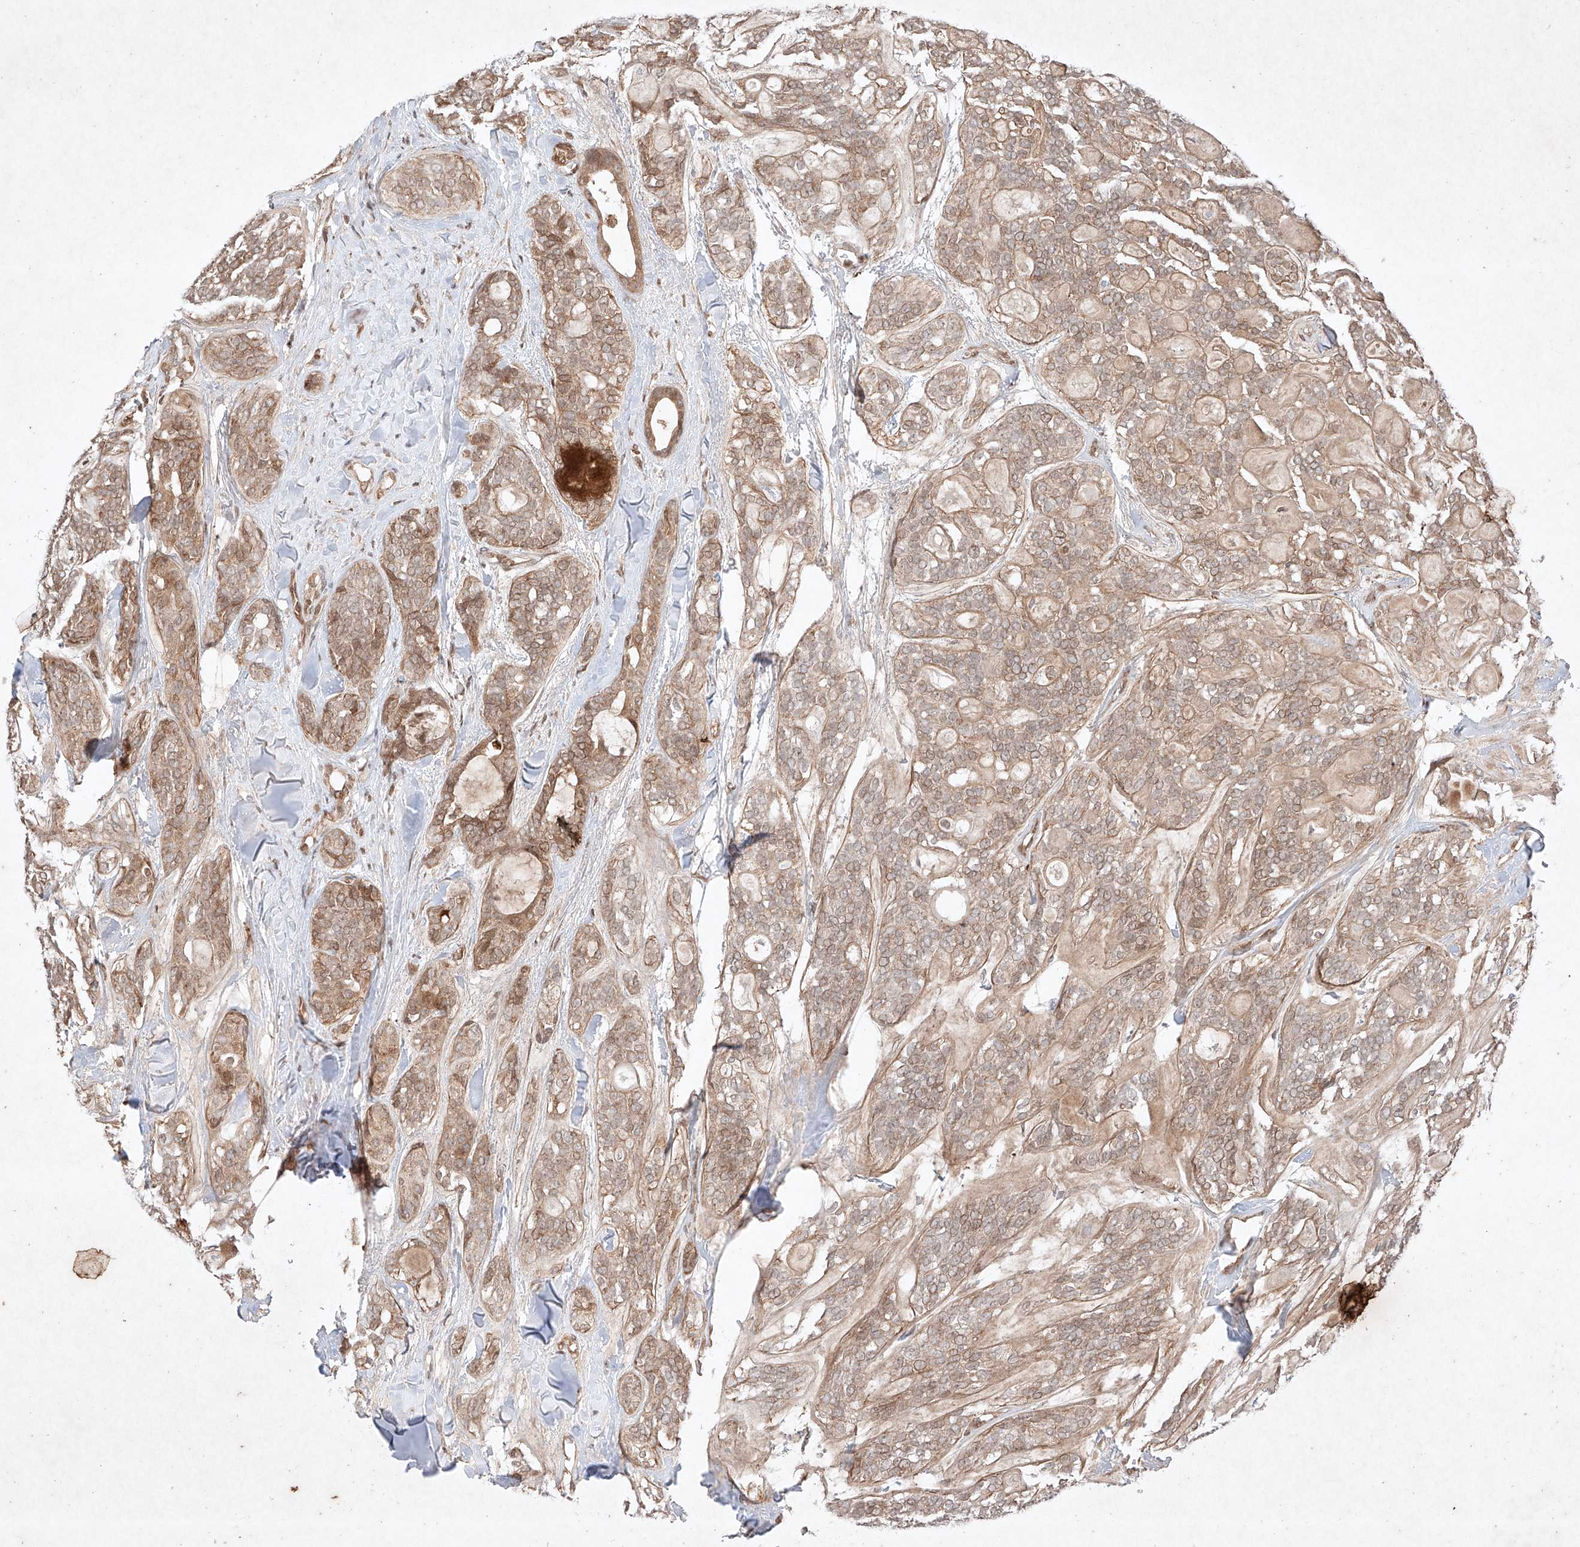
{"staining": {"intensity": "weak", "quantity": ">75%", "location": "cytoplasmic/membranous"}, "tissue": "head and neck cancer", "cell_type": "Tumor cells", "image_type": "cancer", "snomed": [{"axis": "morphology", "description": "Adenocarcinoma, NOS"}, {"axis": "topography", "description": "Head-Neck"}], "caption": "Immunohistochemistry (IHC) micrograph of neoplastic tissue: human adenocarcinoma (head and neck) stained using IHC displays low levels of weak protein expression localized specifically in the cytoplasmic/membranous of tumor cells, appearing as a cytoplasmic/membranous brown color.", "gene": "RNF31", "patient": {"sex": "male", "age": 66}}